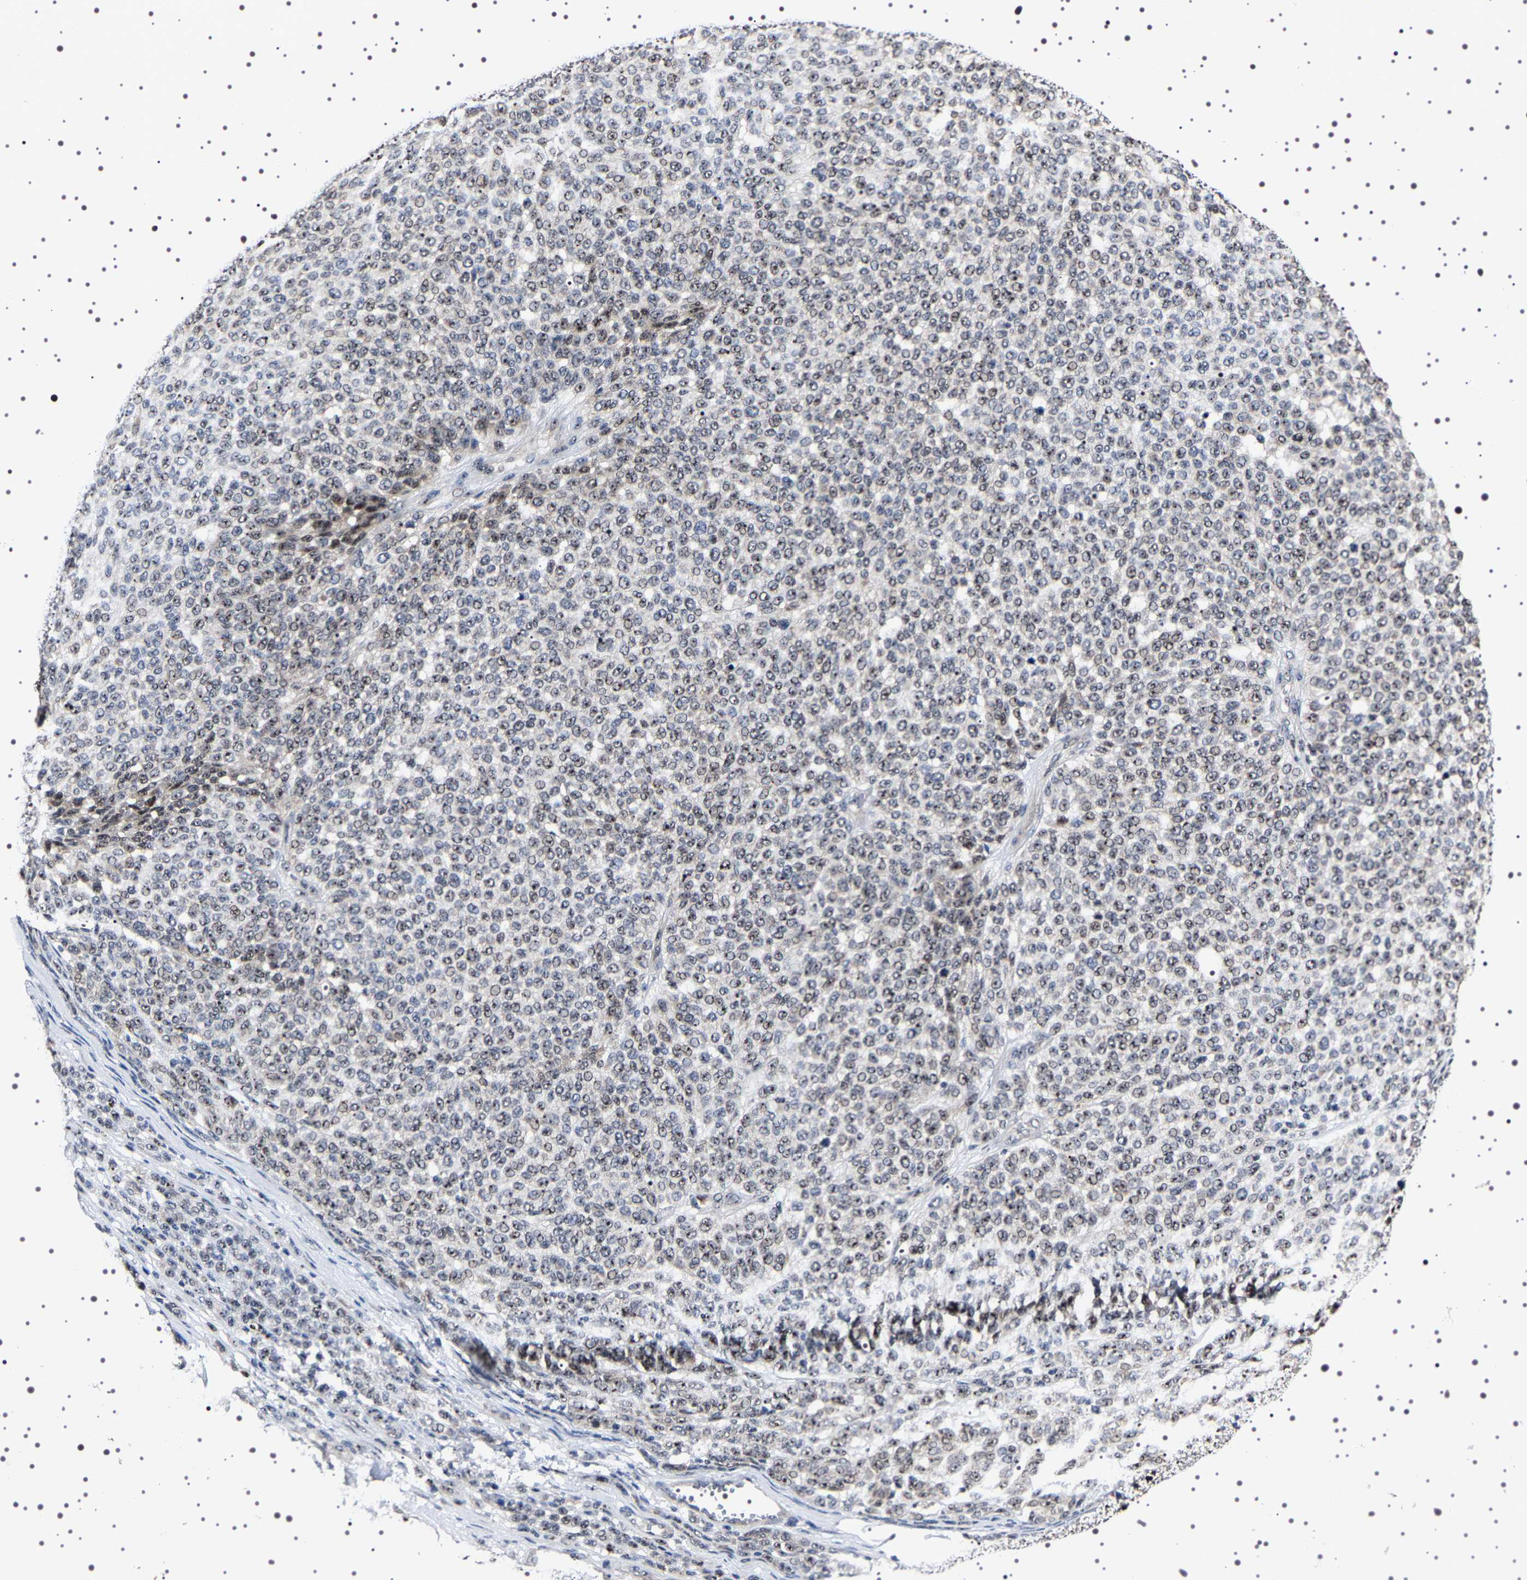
{"staining": {"intensity": "weak", "quantity": ">75%", "location": "nuclear"}, "tissue": "melanoma", "cell_type": "Tumor cells", "image_type": "cancer", "snomed": [{"axis": "morphology", "description": "Malignant melanoma, NOS"}, {"axis": "topography", "description": "Skin"}], "caption": "Protein positivity by immunohistochemistry (IHC) reveals weak nuclear expression in approximately >75% of tumor cells in malignant melanoma.", "gene": "GNL3", "patient": {"sex": "male", "age": 59}}